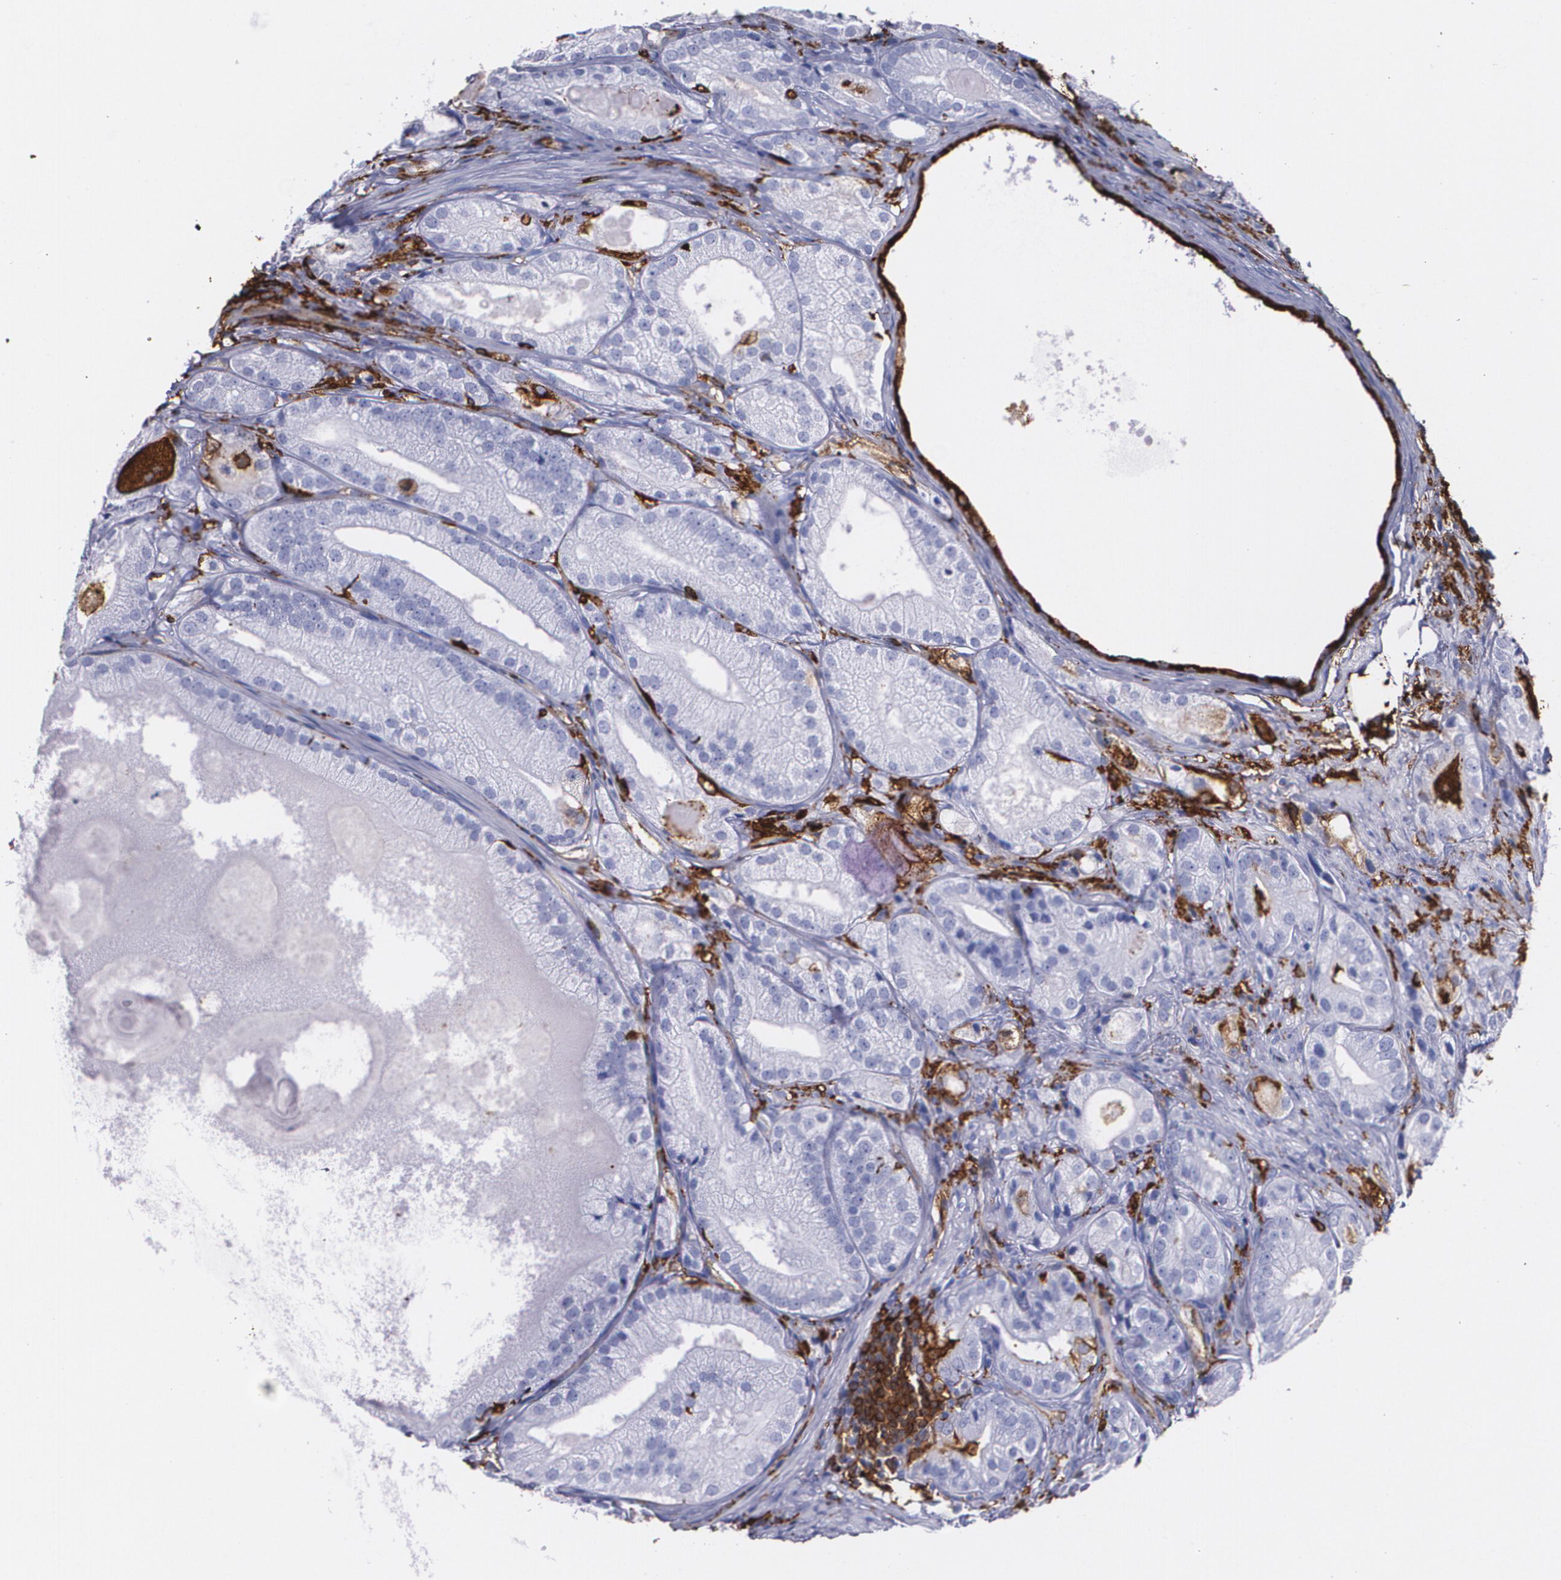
{"staining": {"intensity": "negative", "quantity": "none", "location": "none"}, "tissue": "prostate cancer", "cell_type": "Tumor cells", "image_type": "cancer", "snomed": [{"axis": "morphology", "description": "Adenocarcinoma, Low grade"}, {"axis": "topography", "description": "Prostate"}], "caption": "The immunohistochemistry (IHC) micrograph has no significant positivity in tumor cells of prostate cancer (adenocarcinoma (low-grade)) tissue.", "gene": "HLA-DRA", "patient": {"sex": "male", "age": 69}}